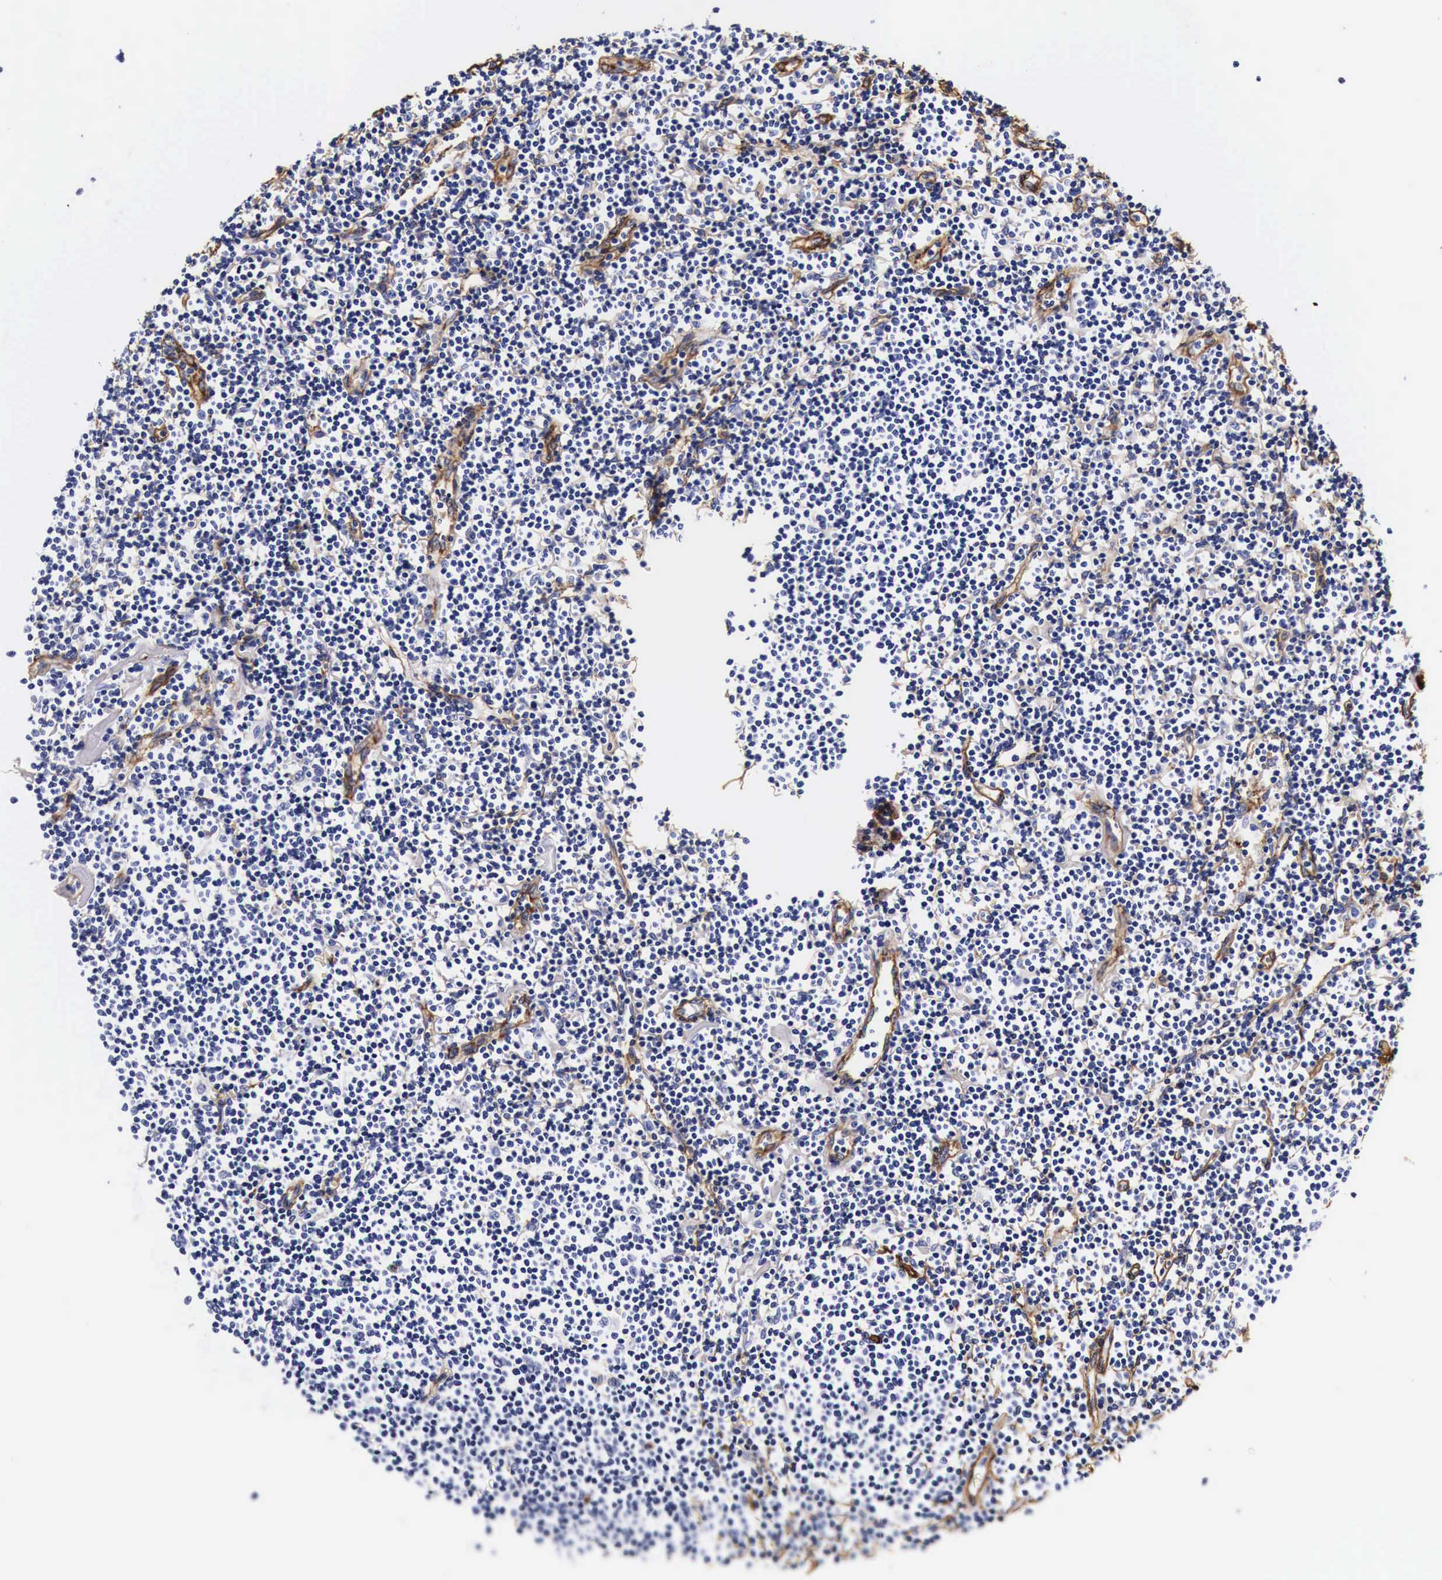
{"staining": {"intensity": "negative", "quantity": "none", "location": "none"}, "tissue": "lymphoma", "cell_type": "Tumor cells", "image_type": "cancer", "snomed": [{"axis": "morphology", "description": "Malignant lymphoma, non-Hodgkin's type, Low grade"}, {"axis": "topography", "description": "Lymph node"}], "caption": "A photomicrograph of human lymphoma is negative for staining in tumor cells. (DAB (3,3'-diaminobenzidine) immunohistochemistry (IHC) with hematoxylin counter stain).", "gene": "LAMB2", "patient": {"sex": "male", "age": 65}}